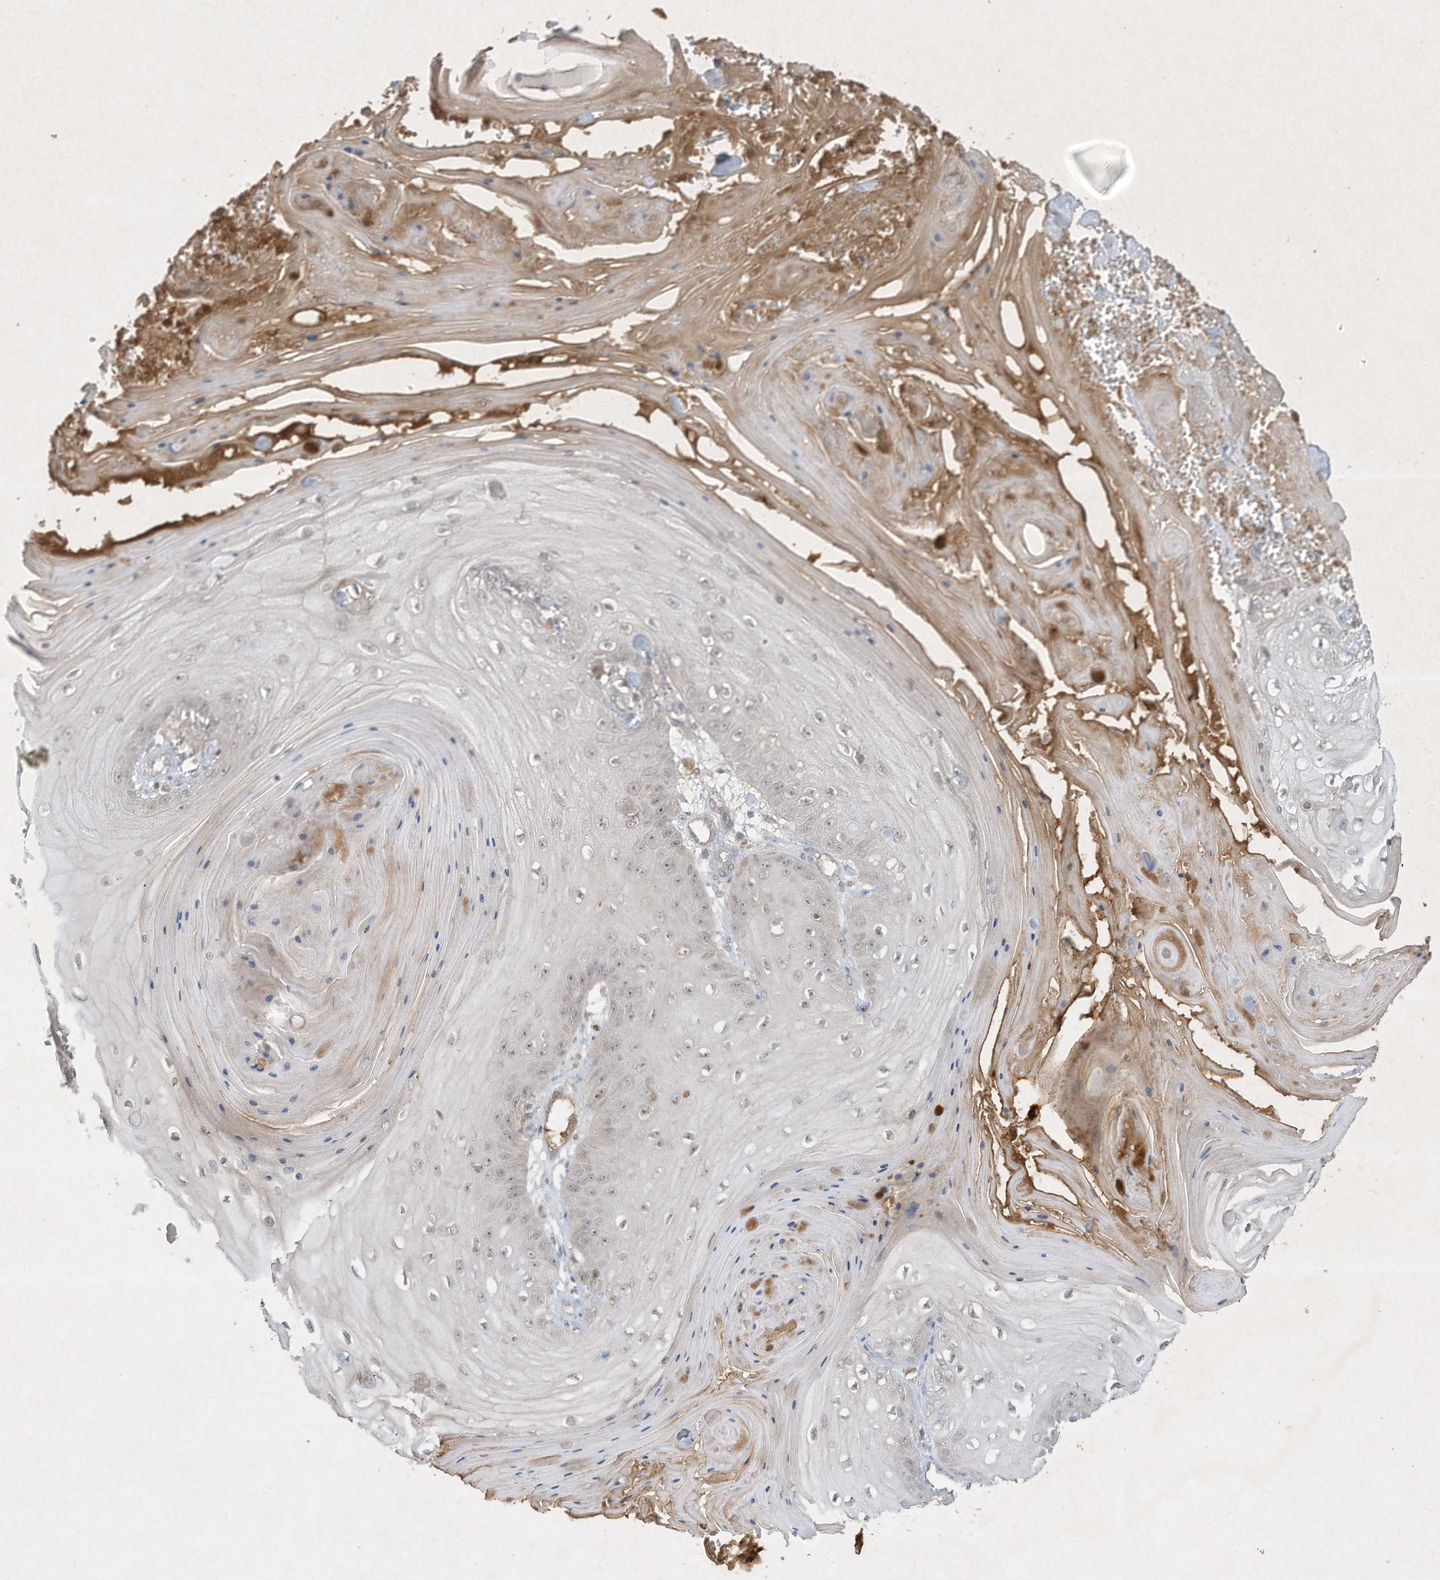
{"staining": {"intensity": "moderate", "quantity": "<25%", "location": "cytoplasmic/membranous"}, "tissue": "skin cancer", "cell_type": "Tumor cells", "image_type": "cancer", "snomed": [{"axis": "morphology", "description": "Squamous cell carcinoma, NOS"}, {"axis": "topography", "description": "Skin"}], "caption": "Immunohistochemical staining of human skin cancer (squamous cell carcinoma) shows low levels of moderate cytoplasmic/membranous protein positivity in approximately <25% of tumor cells. (DAB IHC, brown staining for protein, blue staining for nuclei).", "gene": "FETUB", "patient": {"sex": "male", "age": 74}}